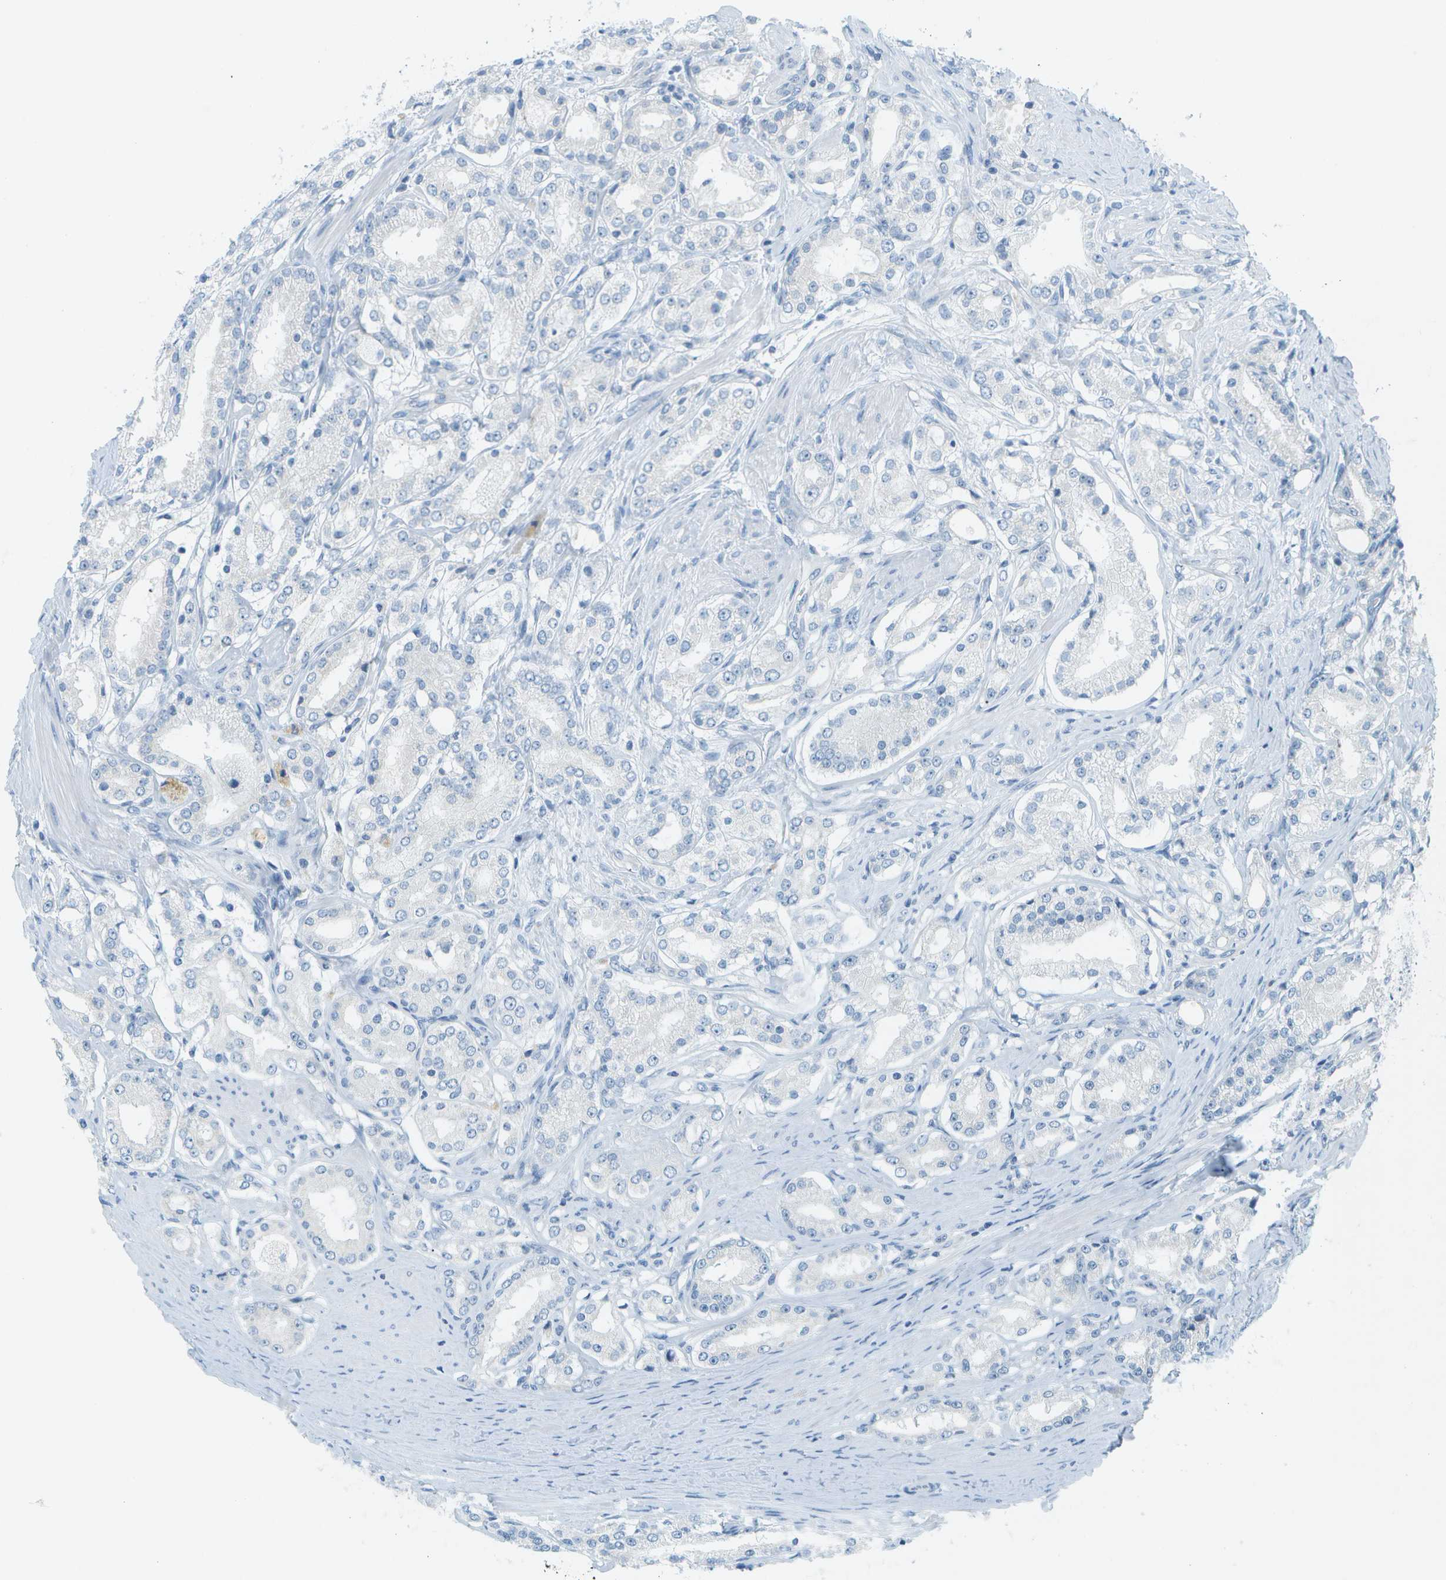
{"staining": {"intensity": "negative", "quantity": "none", "location": "none"}, "tissue": "prostate cancer", "cell_type": "Tumor cells", "image_type": "cancer", "snomed": [{"axis": "morphology", "description": "Adenocarcinoma, Low grade"}, {"axis": "topography", "description": "Prostate"}], "caption": "Image shows no protein positivity in tumor cells of prostate low-grade adenocarcinoma tissue.", "gene": "SMYD5", "patient": {"sex": "male", "age": 63}}